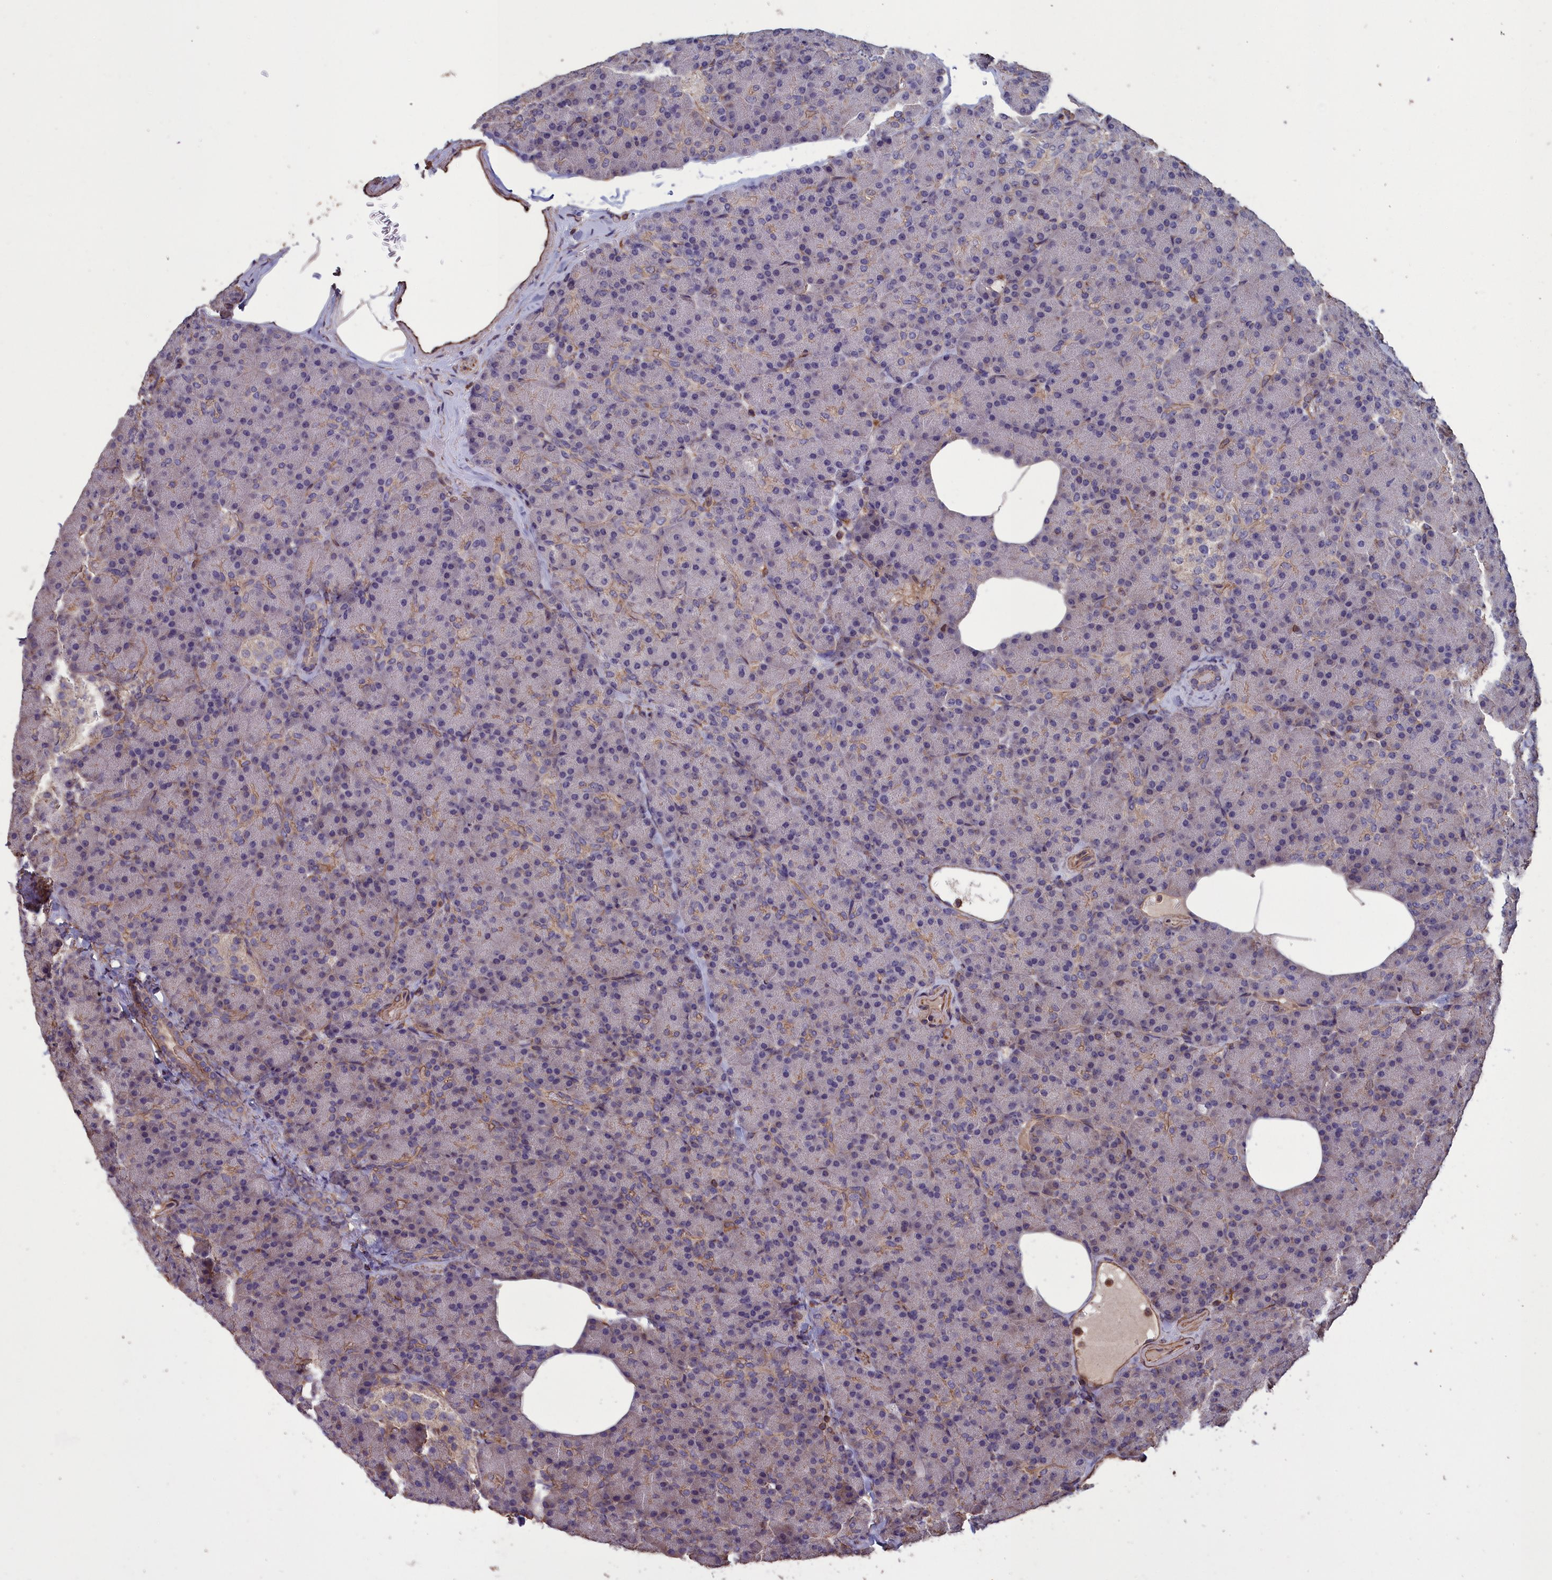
{"staining": {"intensity": "moderate", "quantity": "<25%", "location": "cytoplasmic/membranous"}, "tissue": "pancreas", "cell_type": "Exocrine glandular cells", "image_type": "normal", "snomed": [{"axis": "morphology", "description": "Normal tissue, NOS"}, {"axis": "topography", "description": "Pancreas"}], "caption": "Immunohistochemical staining of normal human pancreas displays <25% levels of moderate cytoplasmic/membranous protein positivity in about <25% of exocrine glandular cells.", "gene": "DAPK3", "patient": {"sex": "female", "age": 43}}